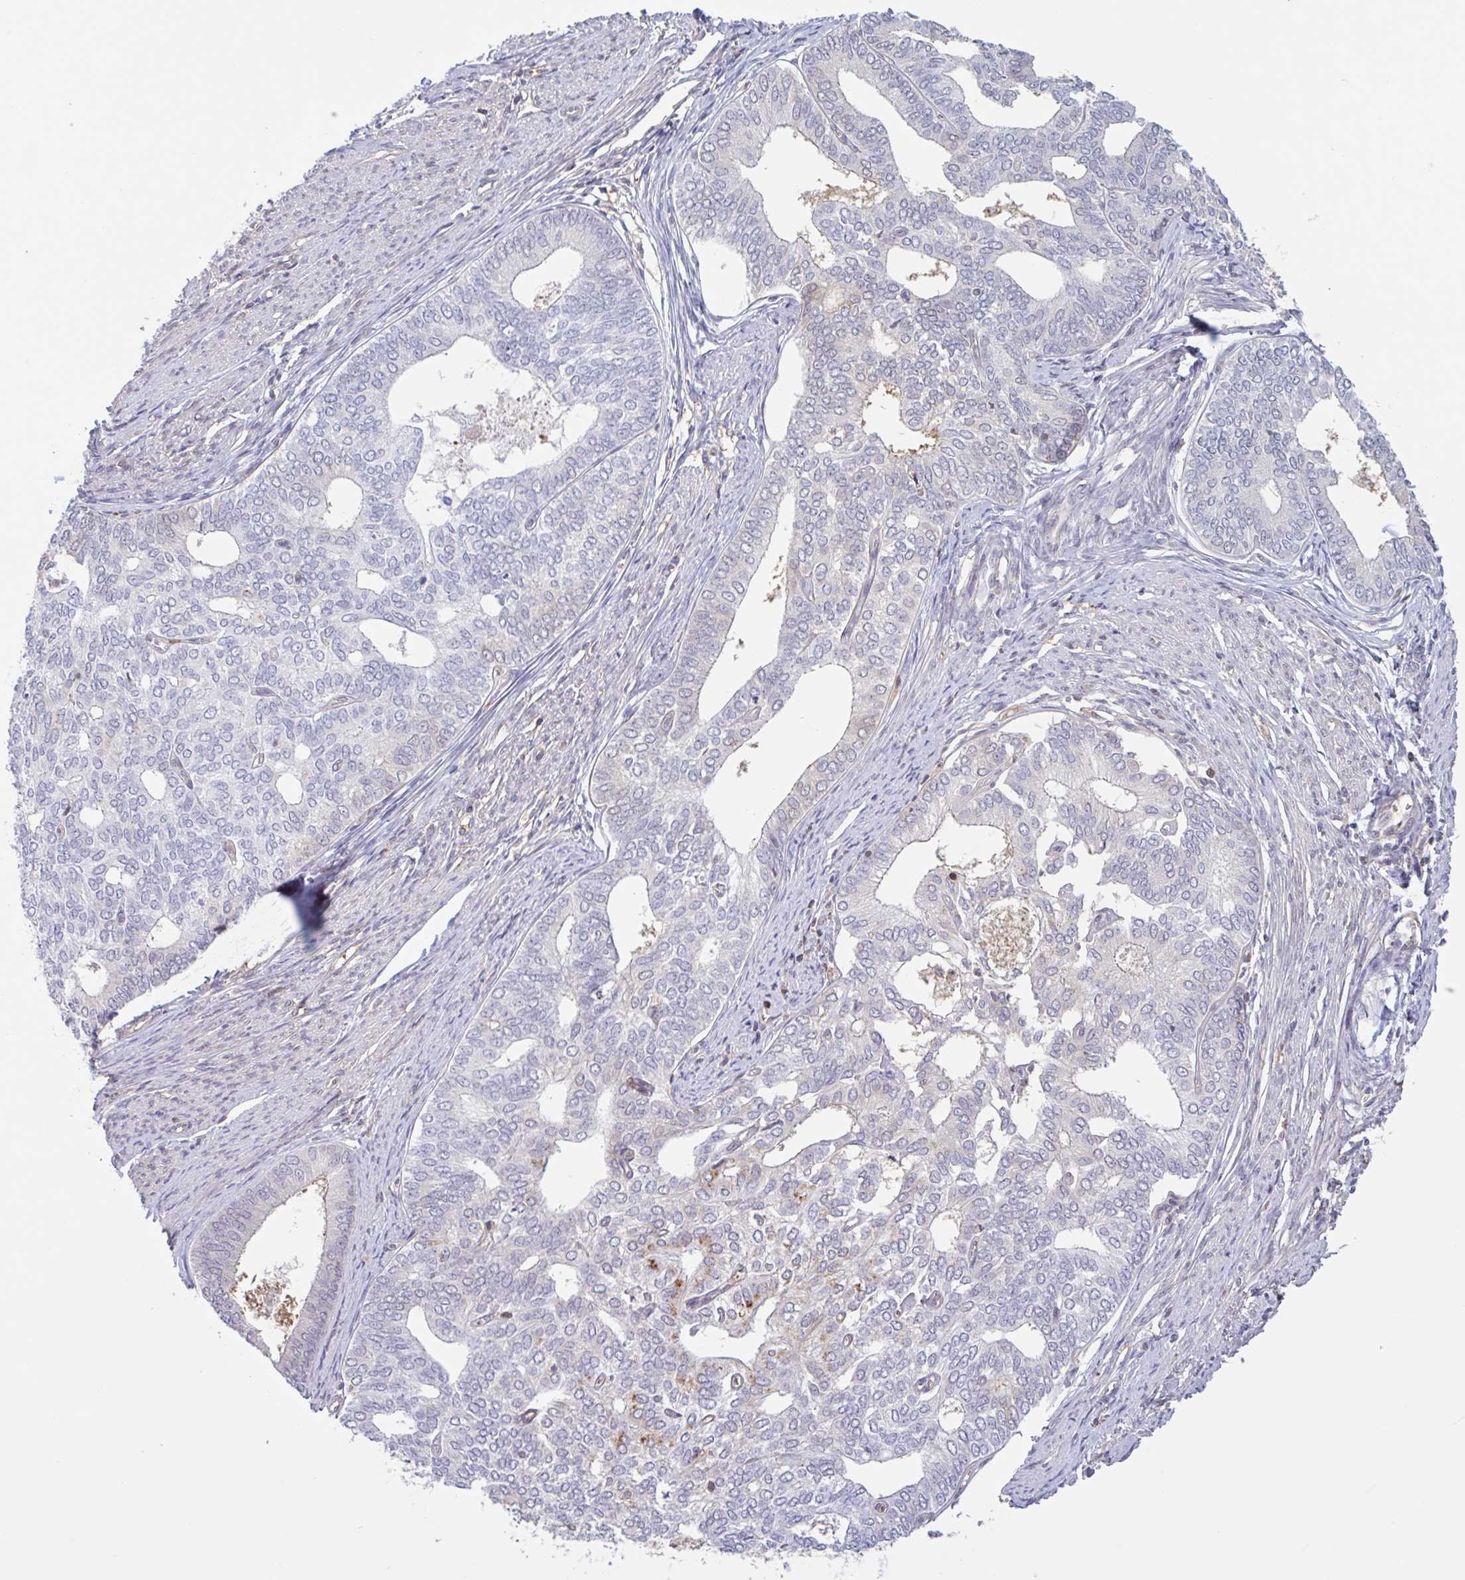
{"staining": {"intensity": "moderate", "quantity": "<25%", "location": "cytoplasmic/membranous,nuclear"}, "tissue": "endometrial cancer", "cell_type": "Tumor cells", "image_type": "cancer", "snomed": [{"axis": "morphology", "description": "Adenocarcinoma, NOS"}, {"axis": "topography", "description": "Endometrium"}], "caption": "About <25% of tumor cells in endometrial cancer (adenocarcinoma) reveal moderate cytoplasmic/membranous and nuclear protein positivity as visualized by brown immunohistochemical staining.", "gene": "OTOP2", "patient": {"sex": "female", "age": 75}}